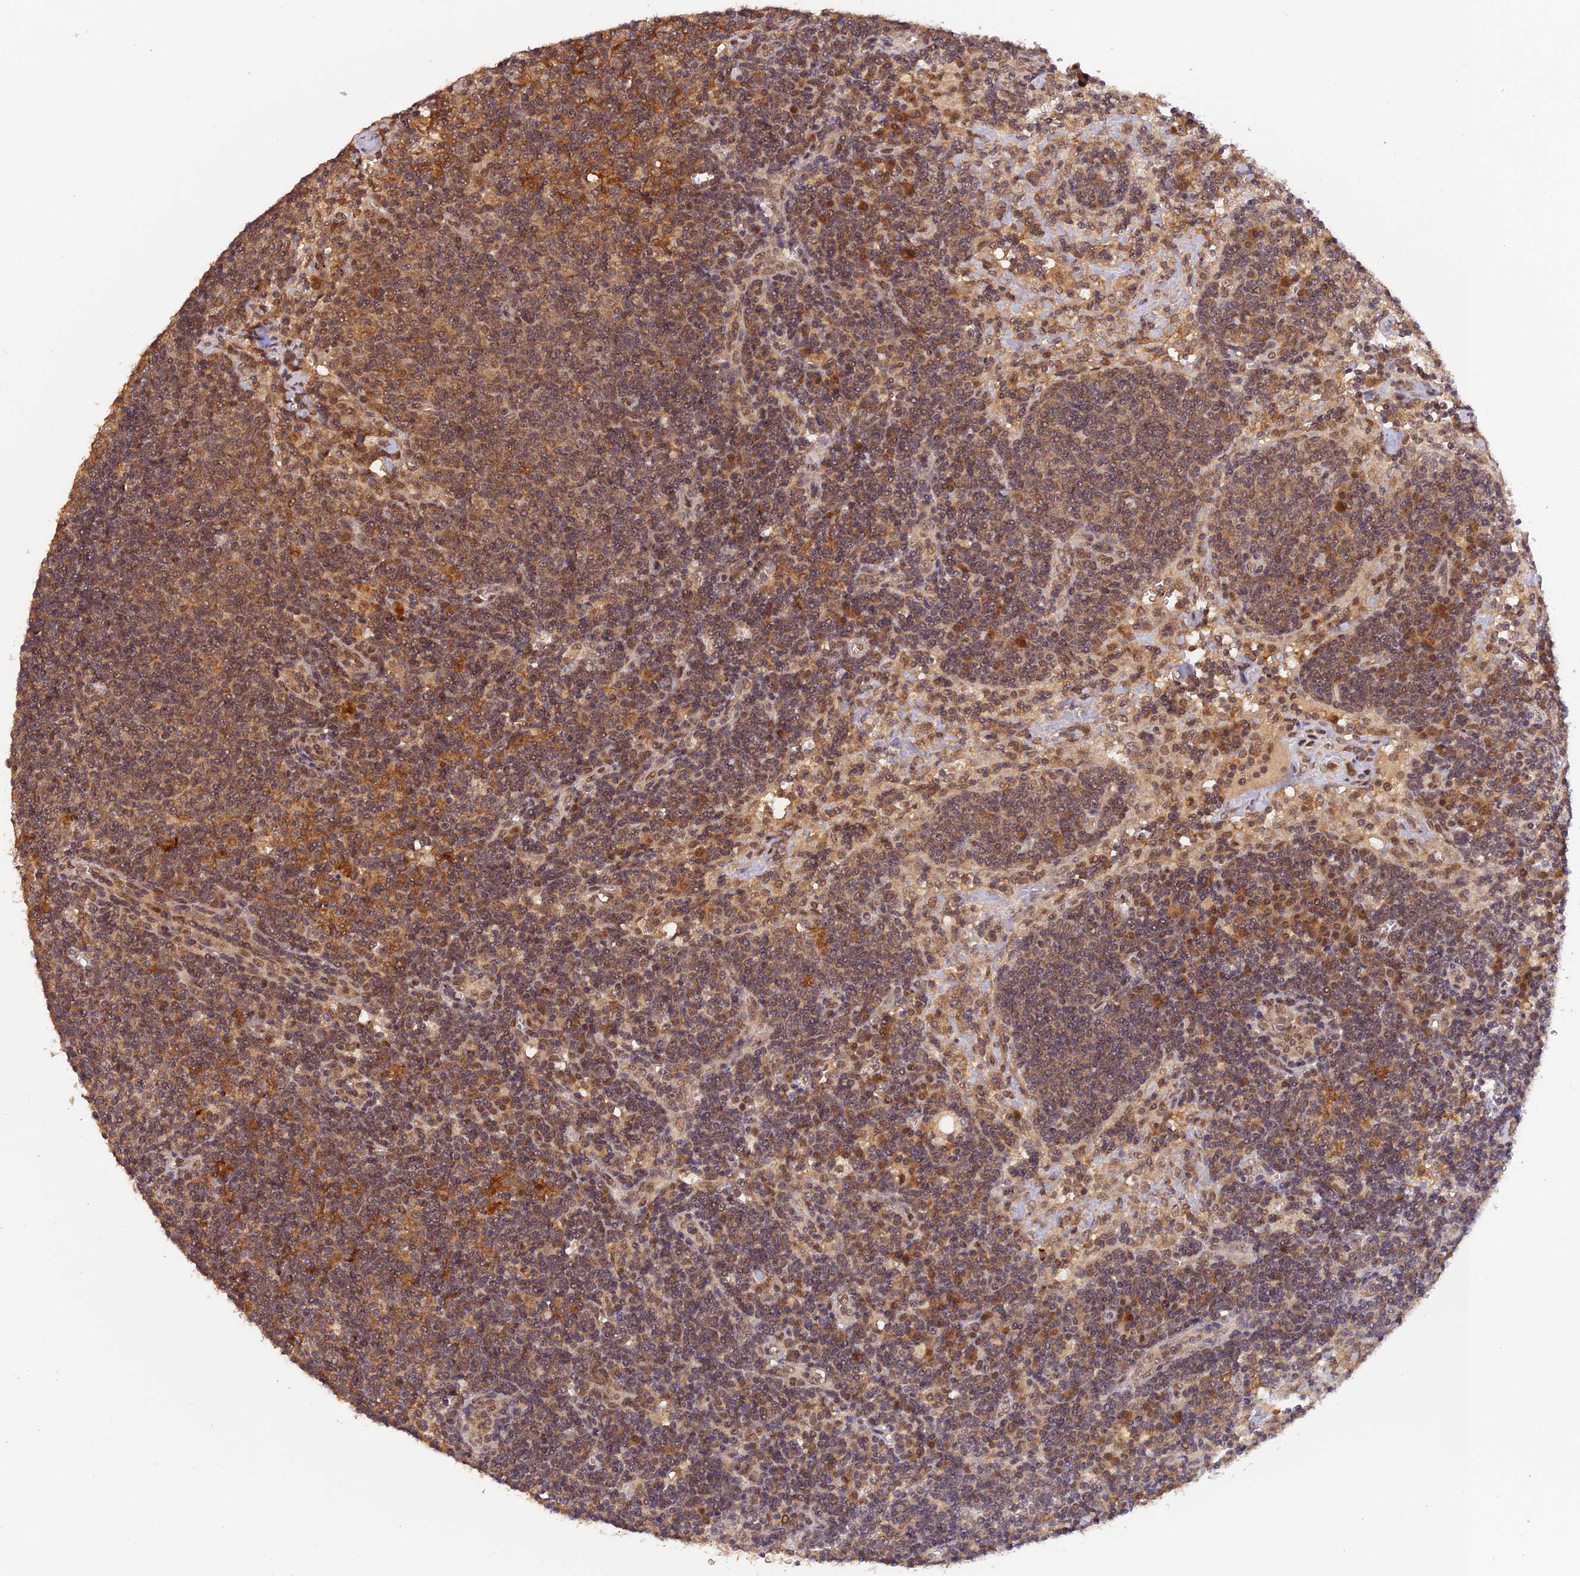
{"staining": {"intensity": "moderate", "quantity": ">75%", "location": "cytoplasmic/membranous"}, "tissue": "lymph node", "cell_type": "Germinal center cells", "image_type": "normal", "snomed": [{"axis": "morphology", "description": "Normal tissue, NOS"}, {"axis": "topography", "description": "Lymph node"}], "caption": "This is an image of immunohistochemistry staining of normal lymph node, which shows moderate positivity in the cytoplasmic/membranous of germinal center cells.", "gene": "ZNF436", "patient": {"sex": "male", "age": 58}}